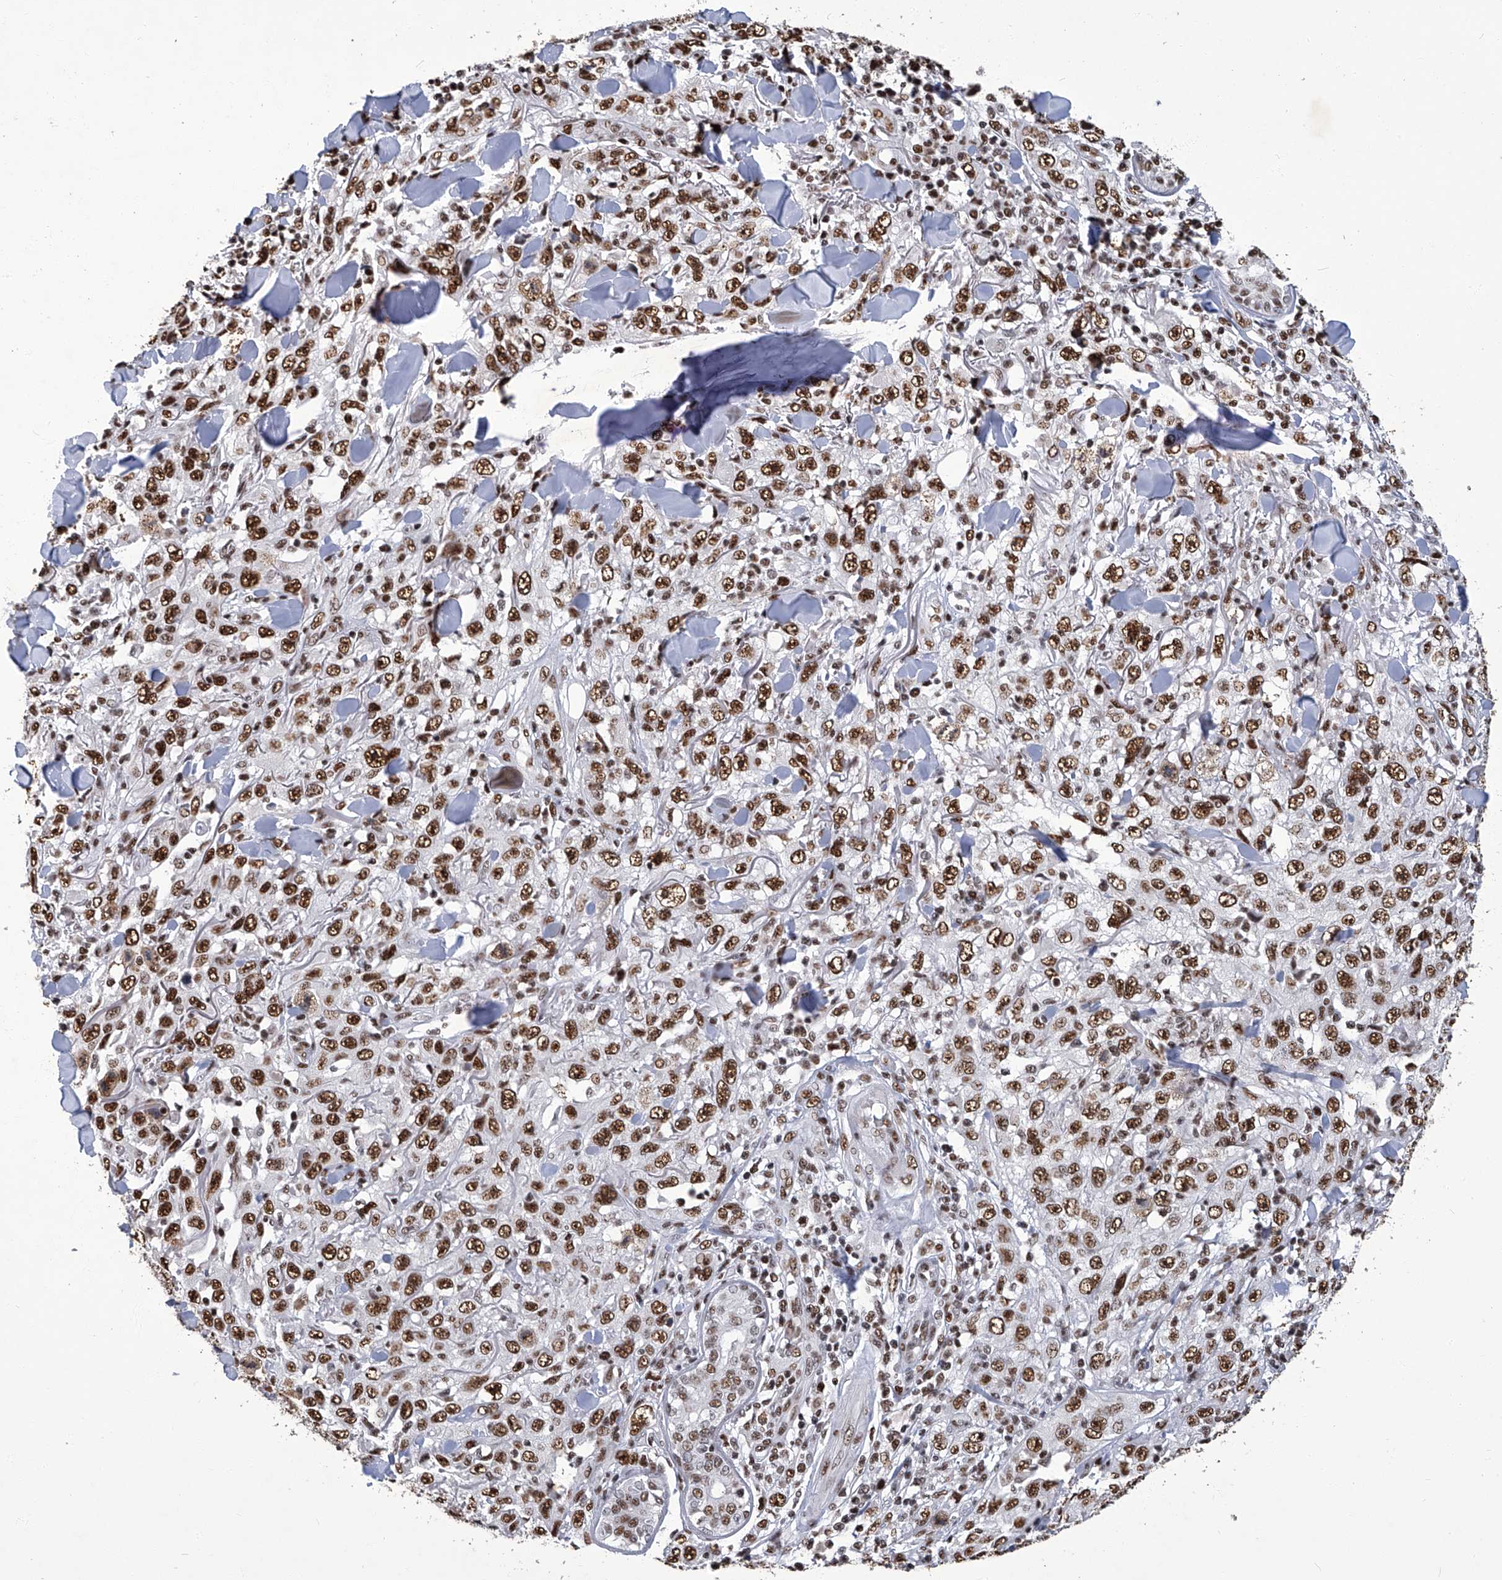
{"staining": {"intensity": "strong", "quantity": ">75%", "location": "nuclear"}, "tissue": "skin cancer", "cell_type": "Tumor cells", "image_type": "cancer", "snomed": [{"axis": "morphology", "description": "Squamous cell carcinoma, NOS"}, {"axis": "topography", "description": "Skin"}], "caption": "IHC staining of squamous cell carcinoma (skin), which exhibits high levels of strong nuclear staining in approximately >75% of tumor cells indicating strong nuclear protein positivity. The staining was performed using DAB (brown) for protein detection and nuclei were counterstained in hematoxylin (blue).", "gene": "HBP1", "patient": {"sex": "female", "age": 88}}